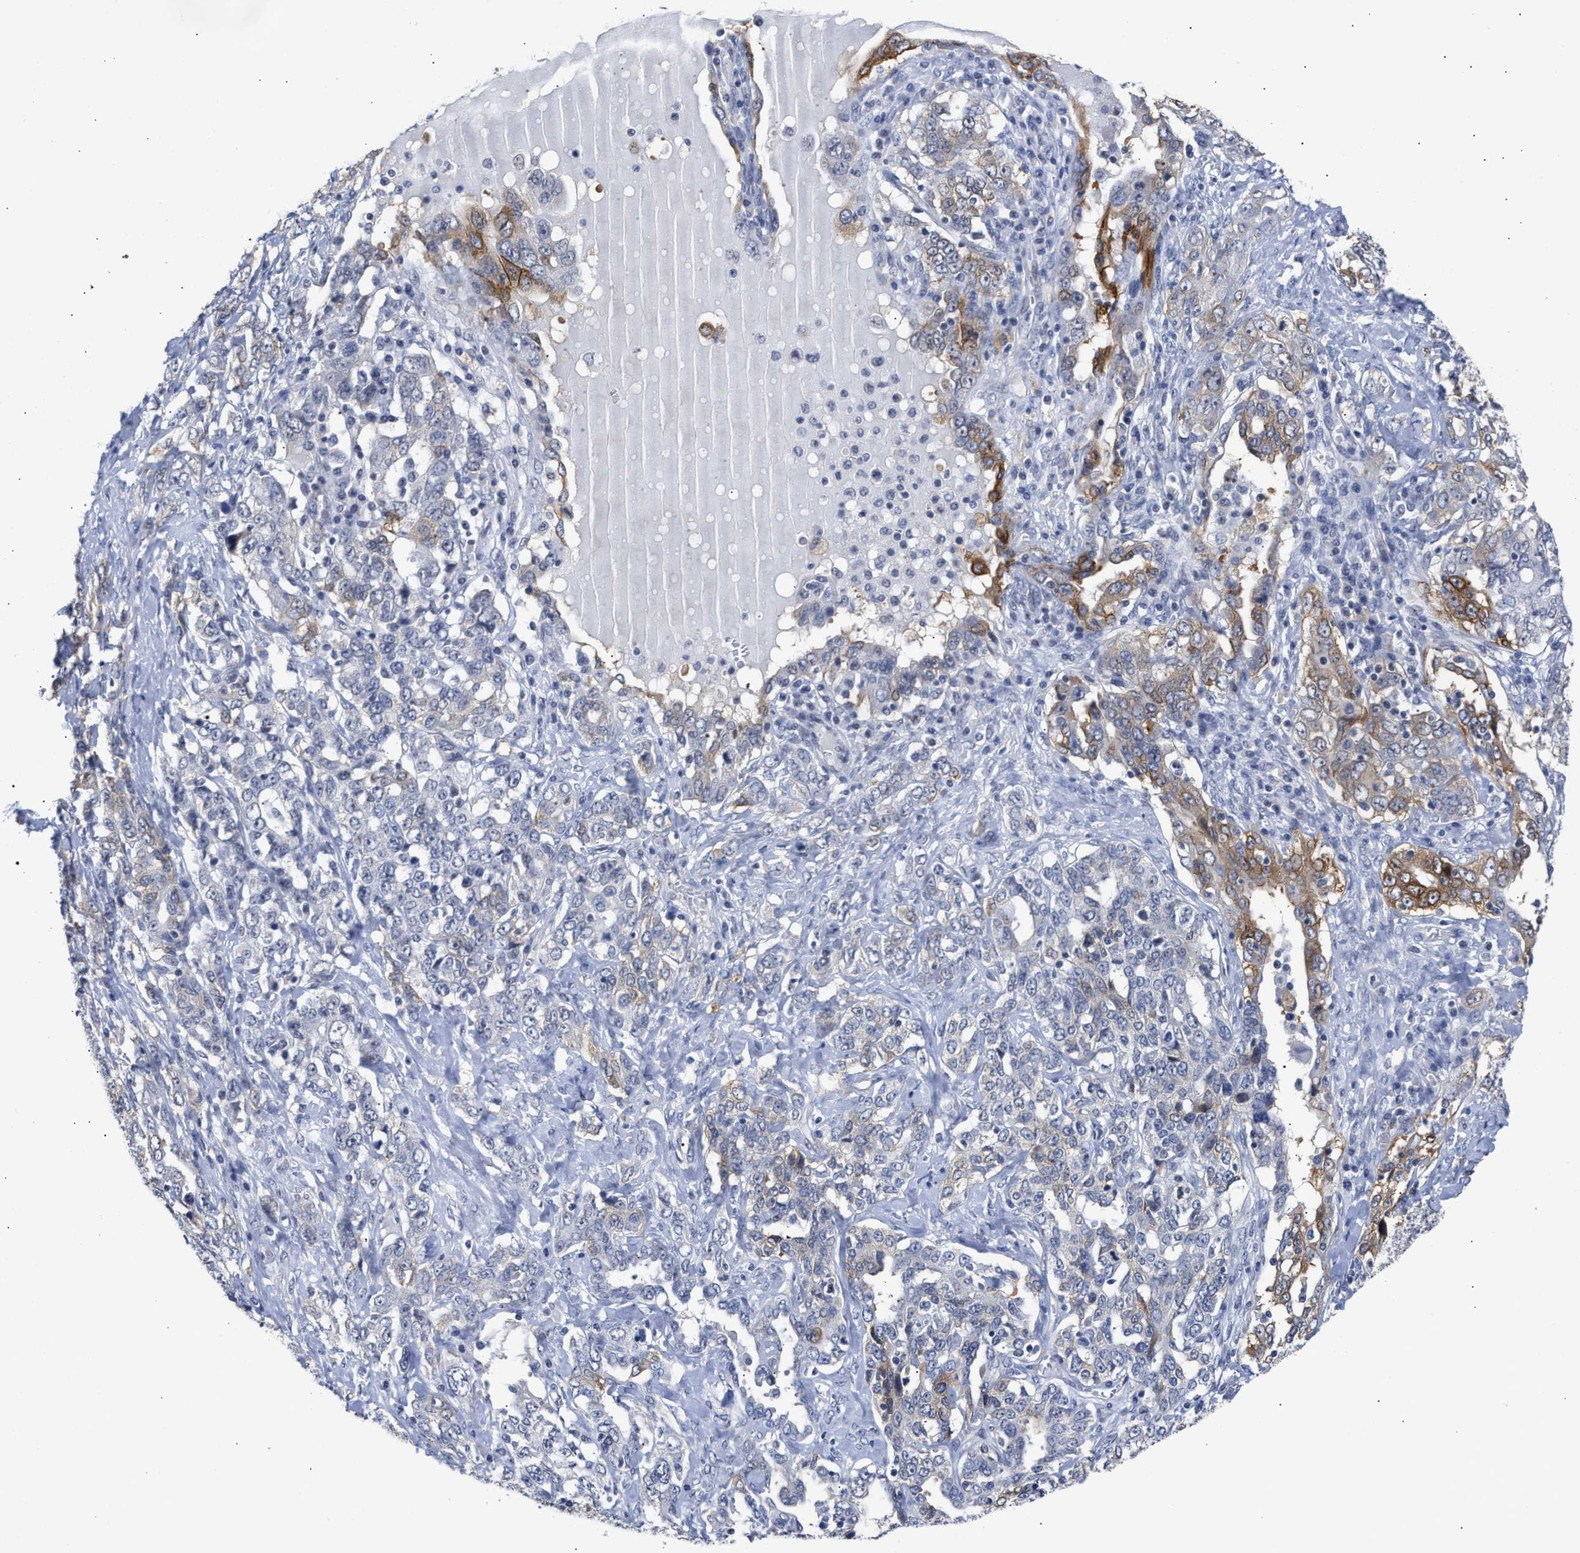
{"staining": {"intensity": "moderate", "quantity": "<25%", "location": "cytoplasmic/membranous"}, "tissue": "ovarian cancer", "cell_type": "Tumor cells", "image_type": "cancer", "snomed": [{"axis": "morphology", "description": "Carcinoma, endometroid"}, {"axis": "topography", "description": "Ovary"}], "caption": "Immunohistochemical staining of human endometroid carcinoma (ovarian) displays low levels of moderate cytoplasmic/membranous protein staining in approximately <25% of tumor cells. The staining was performed using DAB (3,3'-diaminobenzidine), with brown indicating positive protein expression. Nuclei are stained blue with hematoxylin.", "gene": "AHNAK2", "patient": {"sex": "female", "age": 62}}